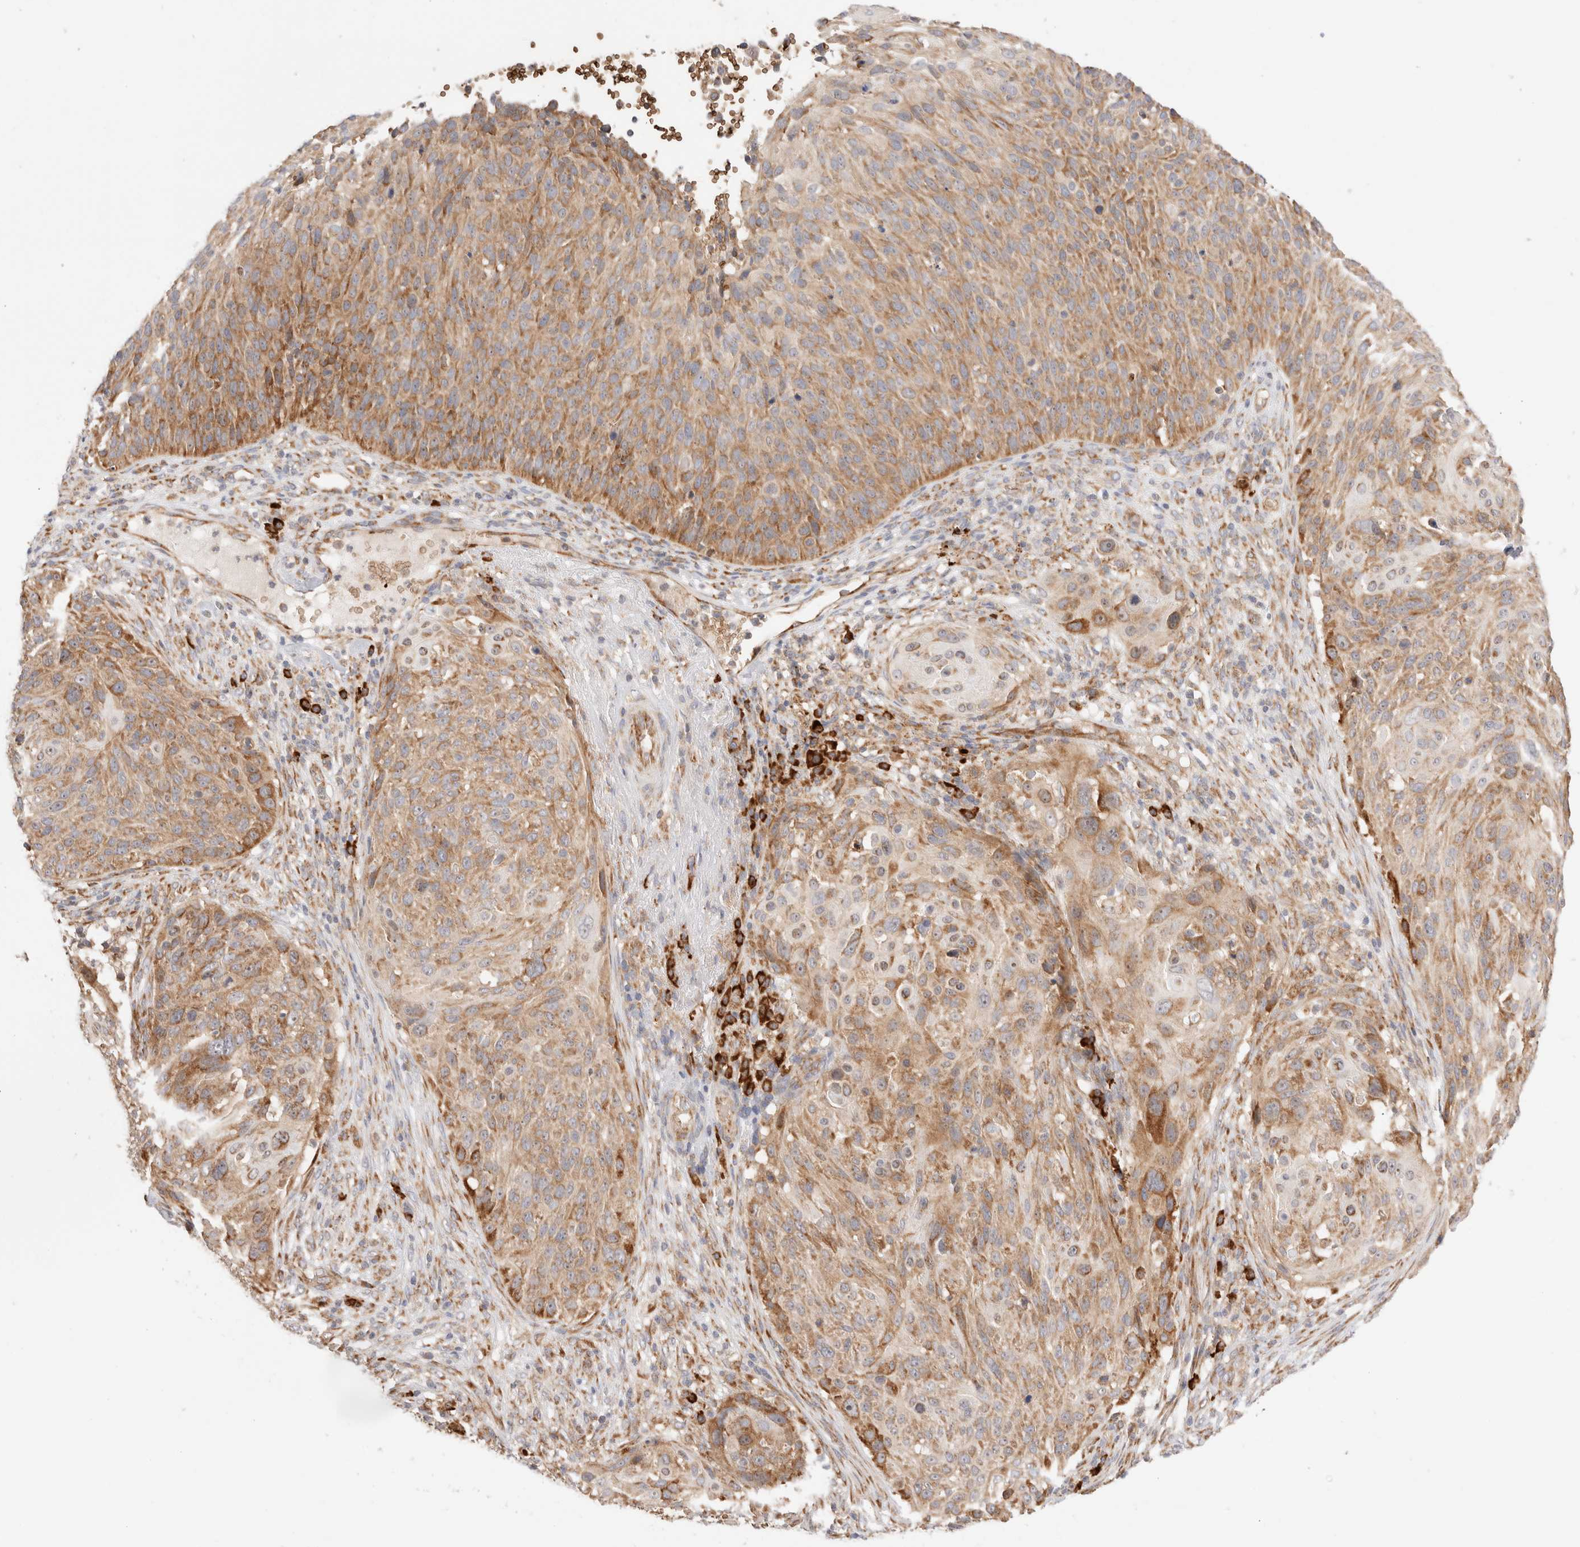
{"staining": {"intensity": "moderate", "quantity": ">75%", "location": "cytoplasmic/membranous"}, "tissue": "cervical cancer", "cell_type": "Tumor cells", "image_type": "cancer", "snomed": [{"axis": "morphology", "description": "Squamous cell carcinoma, NOS"}, {"axis": "topography", "description": "Cervix"}], "caption": "IHC staining of cervical cancer, which shows medium levels of moderate cytoplasmic/membranous expression in about >75% of tumor cells indicating moderate cytoplasmic/membranous protein expression. The staining was performed using DAB (brown) for protein detection and nuclei were counterstained in hematoxylin (blue).", "gene": "UTS2B", "patient": {"sex": "female", "age": 74}}